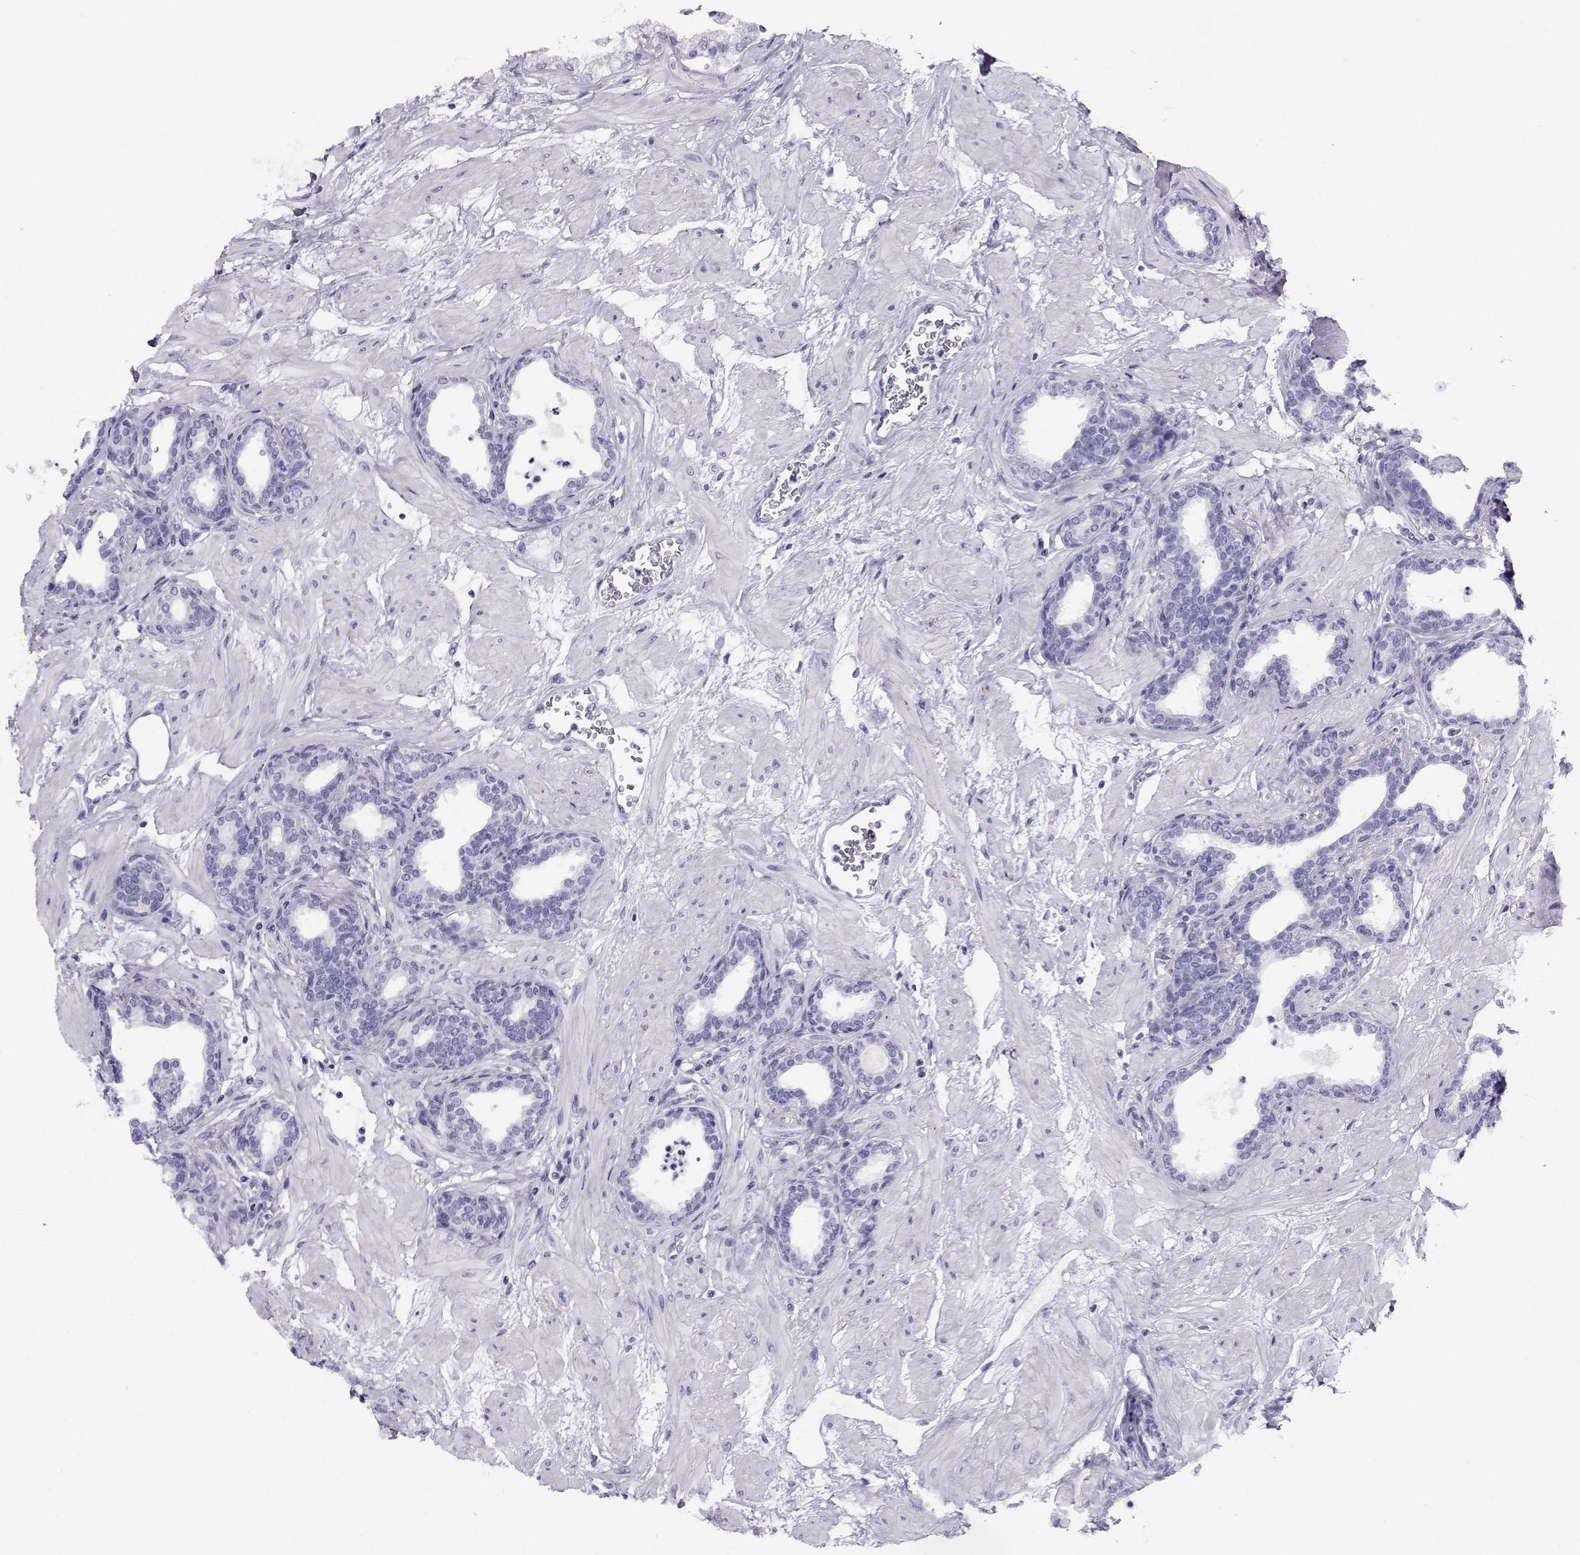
{"staining": {"intensity": "negative", "quantity": "none", "location": "none"}, "tissue": "prostate", "cell_type": "Glandular cells", "image_type": "normal", "snomed": [{"axis": "morphology", "description": "Normal tissue, NOS"}, {"axis": "topography", "description": "Prostate"}], "caption": "DAB immunohistochemical staining of unremarkable human prostate exhibits no significant staining in glandular cells.", "gene": "RHOXF2B", "patient": {"sex": "male", "age": 37}}